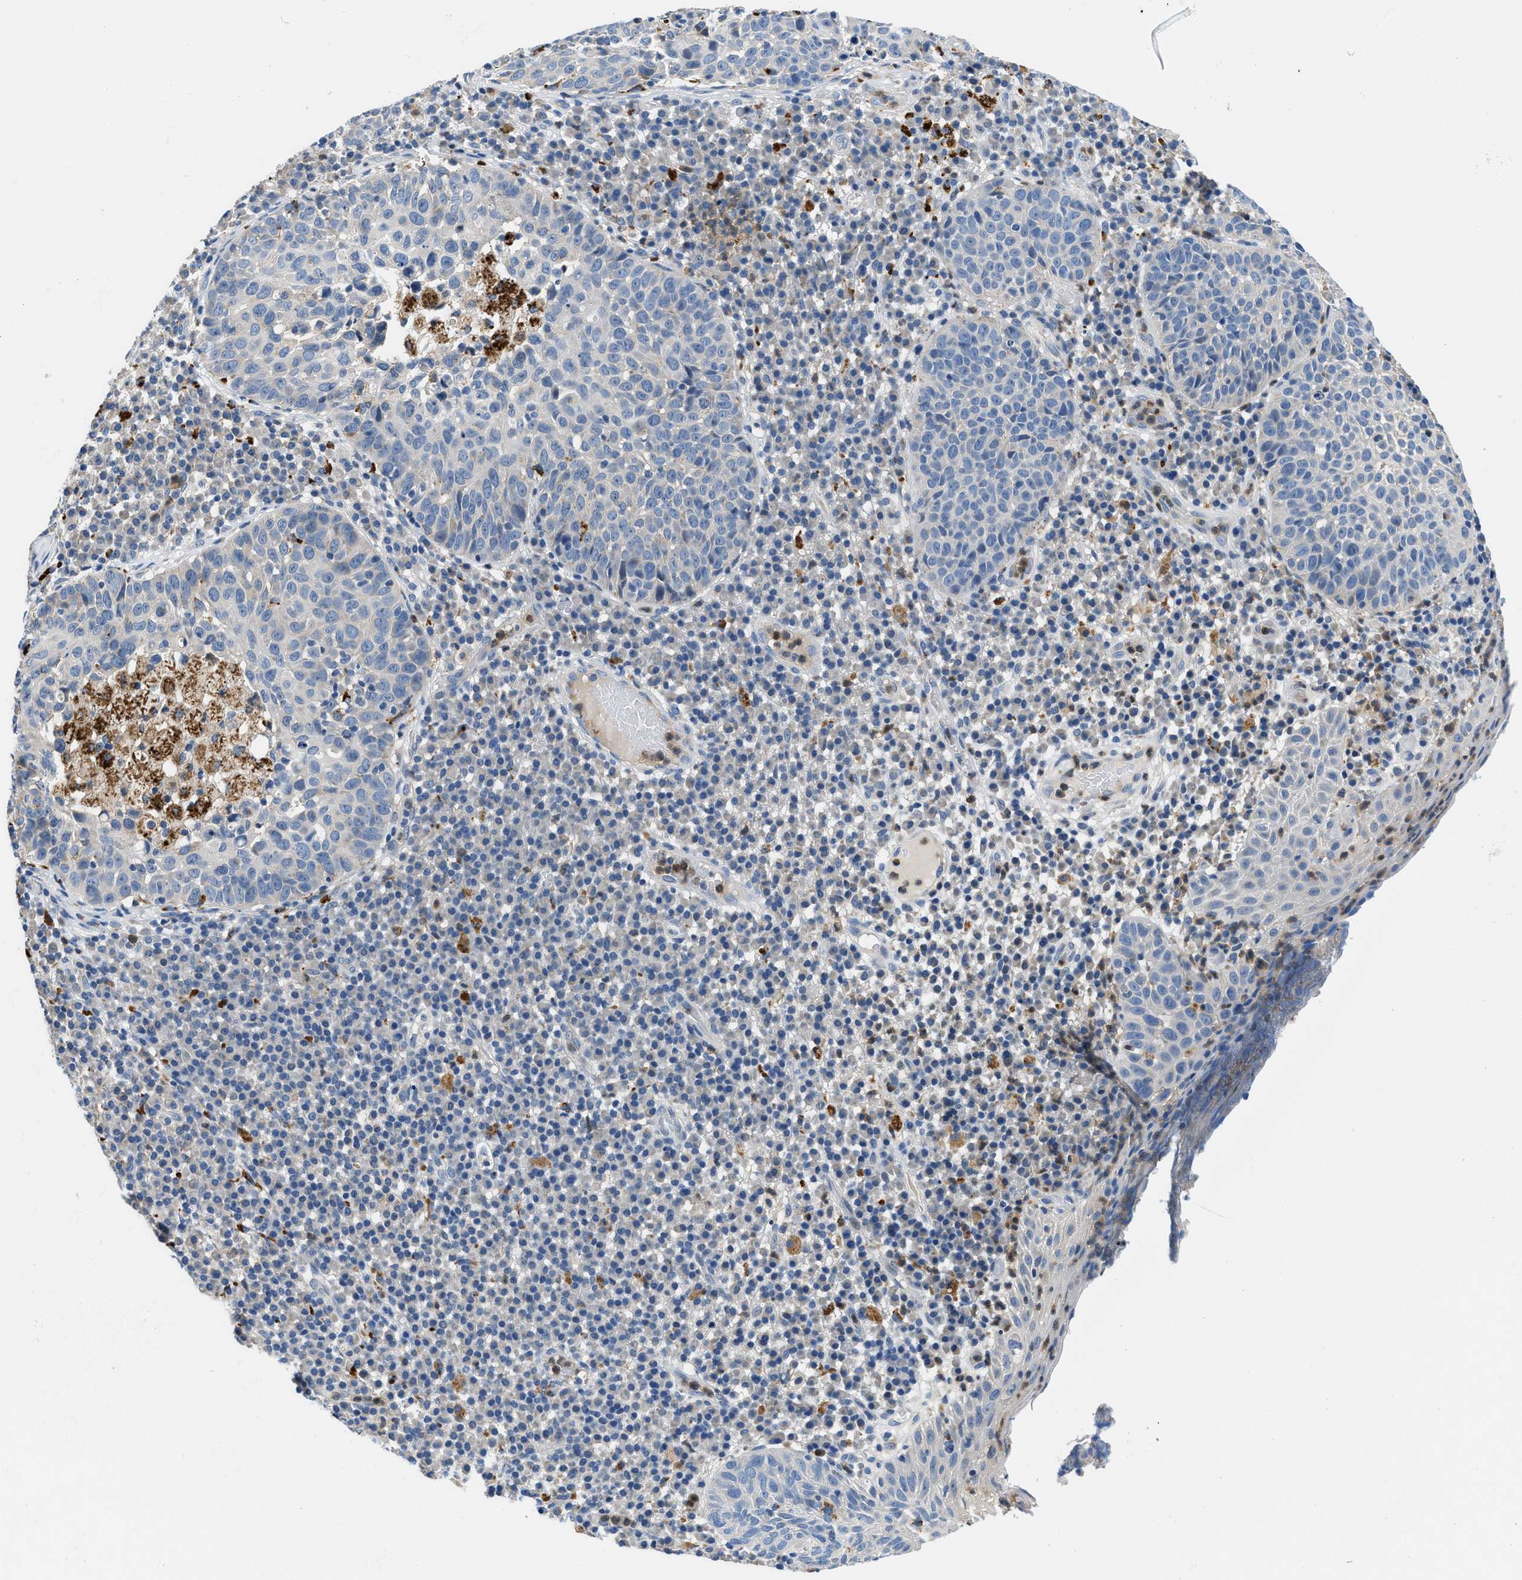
{"staining": {"intensity": "negative", "quantity": "none", "location": "none"}, "tissue": "skin cancer", "cell_type": "Tumor cells", "image_type": "cancer", "snomed": [{"axis": "morphology", "description": "Squamous cell carcinoma in situ, NOS"}, {"axis": "morphology", "description": "Squamous cell carcinoma, NOS"}, {"axis": "topography", "description": "Skin"}], "caption": "Immunohistochemistry (IHC) histopathology image of human squamous cell carcinoma in situ (skin) stained for a protein (brown), which shows no staining in tumor cells.", "gene": "ADGRE3", "patient": {"sex": "male", "age": 93}}